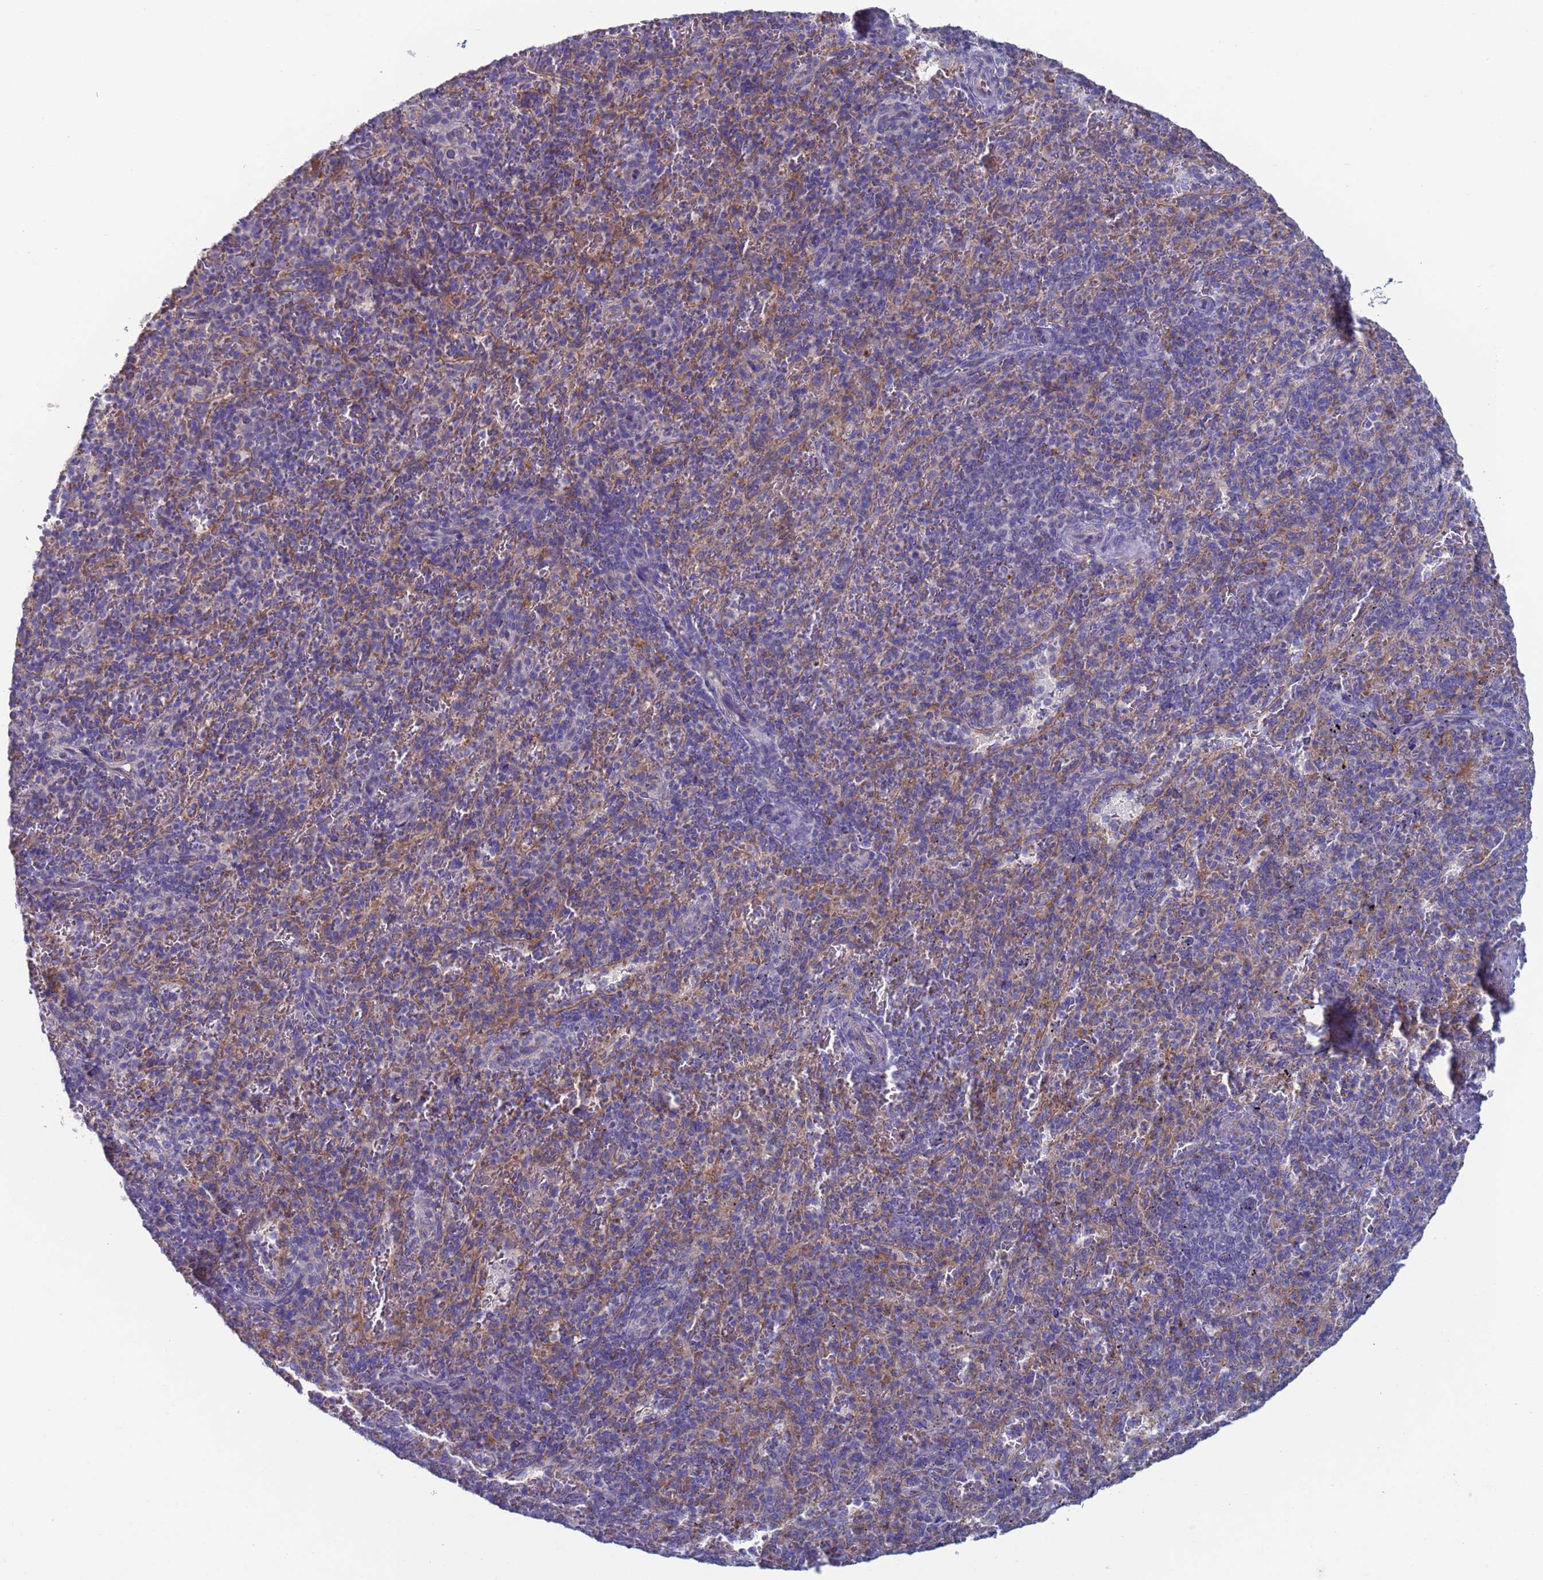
{"staining": {"intensity": "negative", "quantity": "none", "location": "none"}, "tissue": "spleen", "cell_type": "Cells in red pulp", "image_type": "normal", "snomed": [{"axis": "morphology", "description": "Normal tissue, NOS"}, {"axis": "topography", "description": "Spleen"}], "caption": "Histopathology image shows no significant protein positivity in cells in red pulp of benign spleen.", "gene": "PET117", "patient": {"sex": "male", "age": 82}}